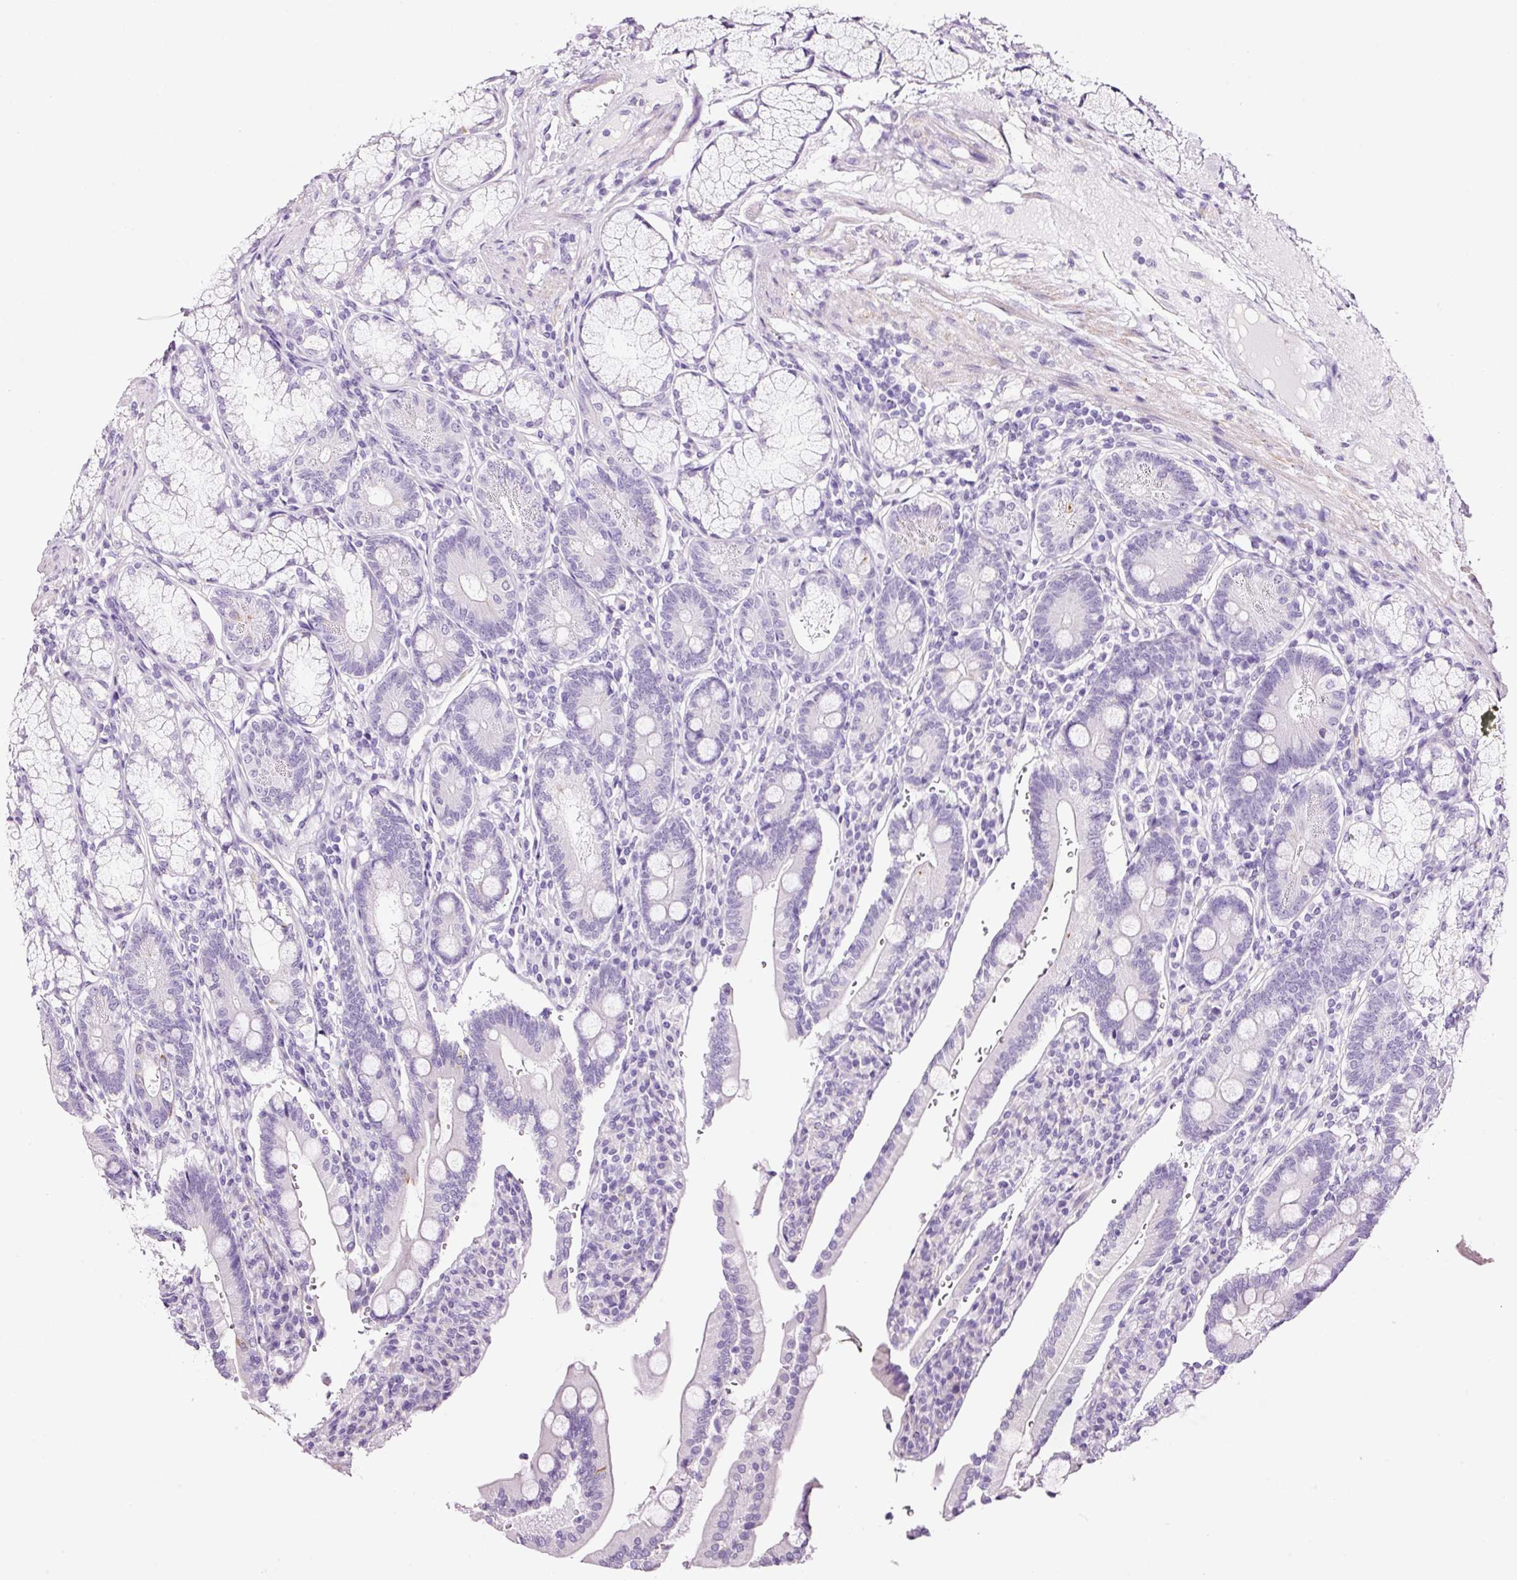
{"staining": {"intensity": "negative", "quantity": "none", "location": "none"}, "tissue": "duodenum", "cell_type": "Glandular cells", "image_type": "normal", "snomed": [{"axis": "morphology", "description": "Normal tissue, NOS"}, {"axis": "topography", "description": "Duodenum"}], "caption": "Micrograph shows no significant protein positivity in glandular cells of benign duodenum.", "gene": "RTF2", "patient": {"sex": "female", "age": 67}}